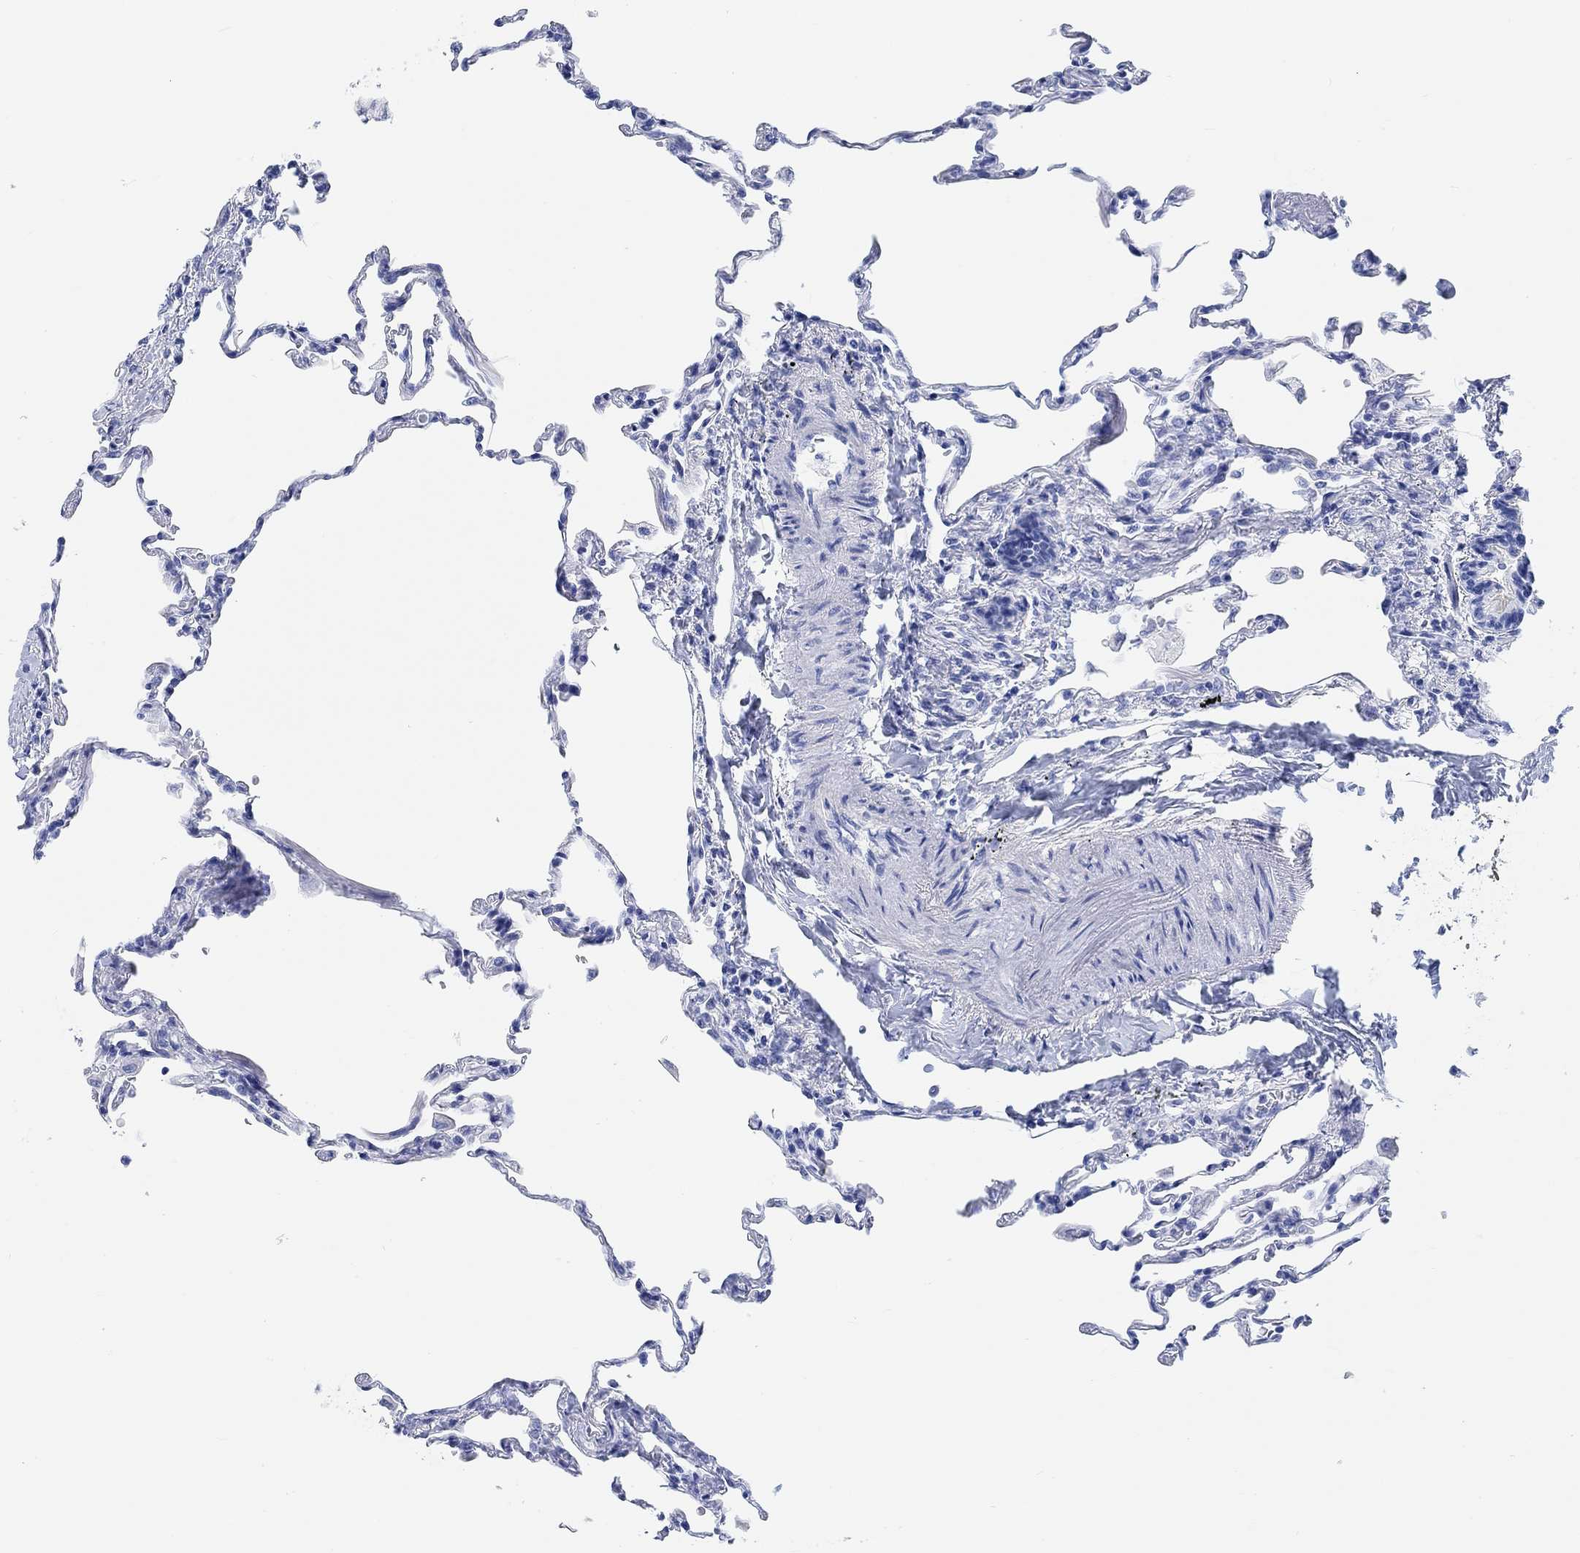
{"staining": {"intensity": "negative", "quantity": "none", "location": "none"}, "tissue": "lung", "cell_type": "Alveolar cells", "image_type": "normal", "snomed": [{"axis": "morphology", "description": "Normal tissue, NOS"}, {"axis": "topography", "description": "Lung"}], "caption": "IHC micrograph of unremarkable human lung stained for a protein (brown), which reveals no positivity in alveolar cells.", "gene": "ANKRD33", "patient": {"sex": "female", "age": 57}}